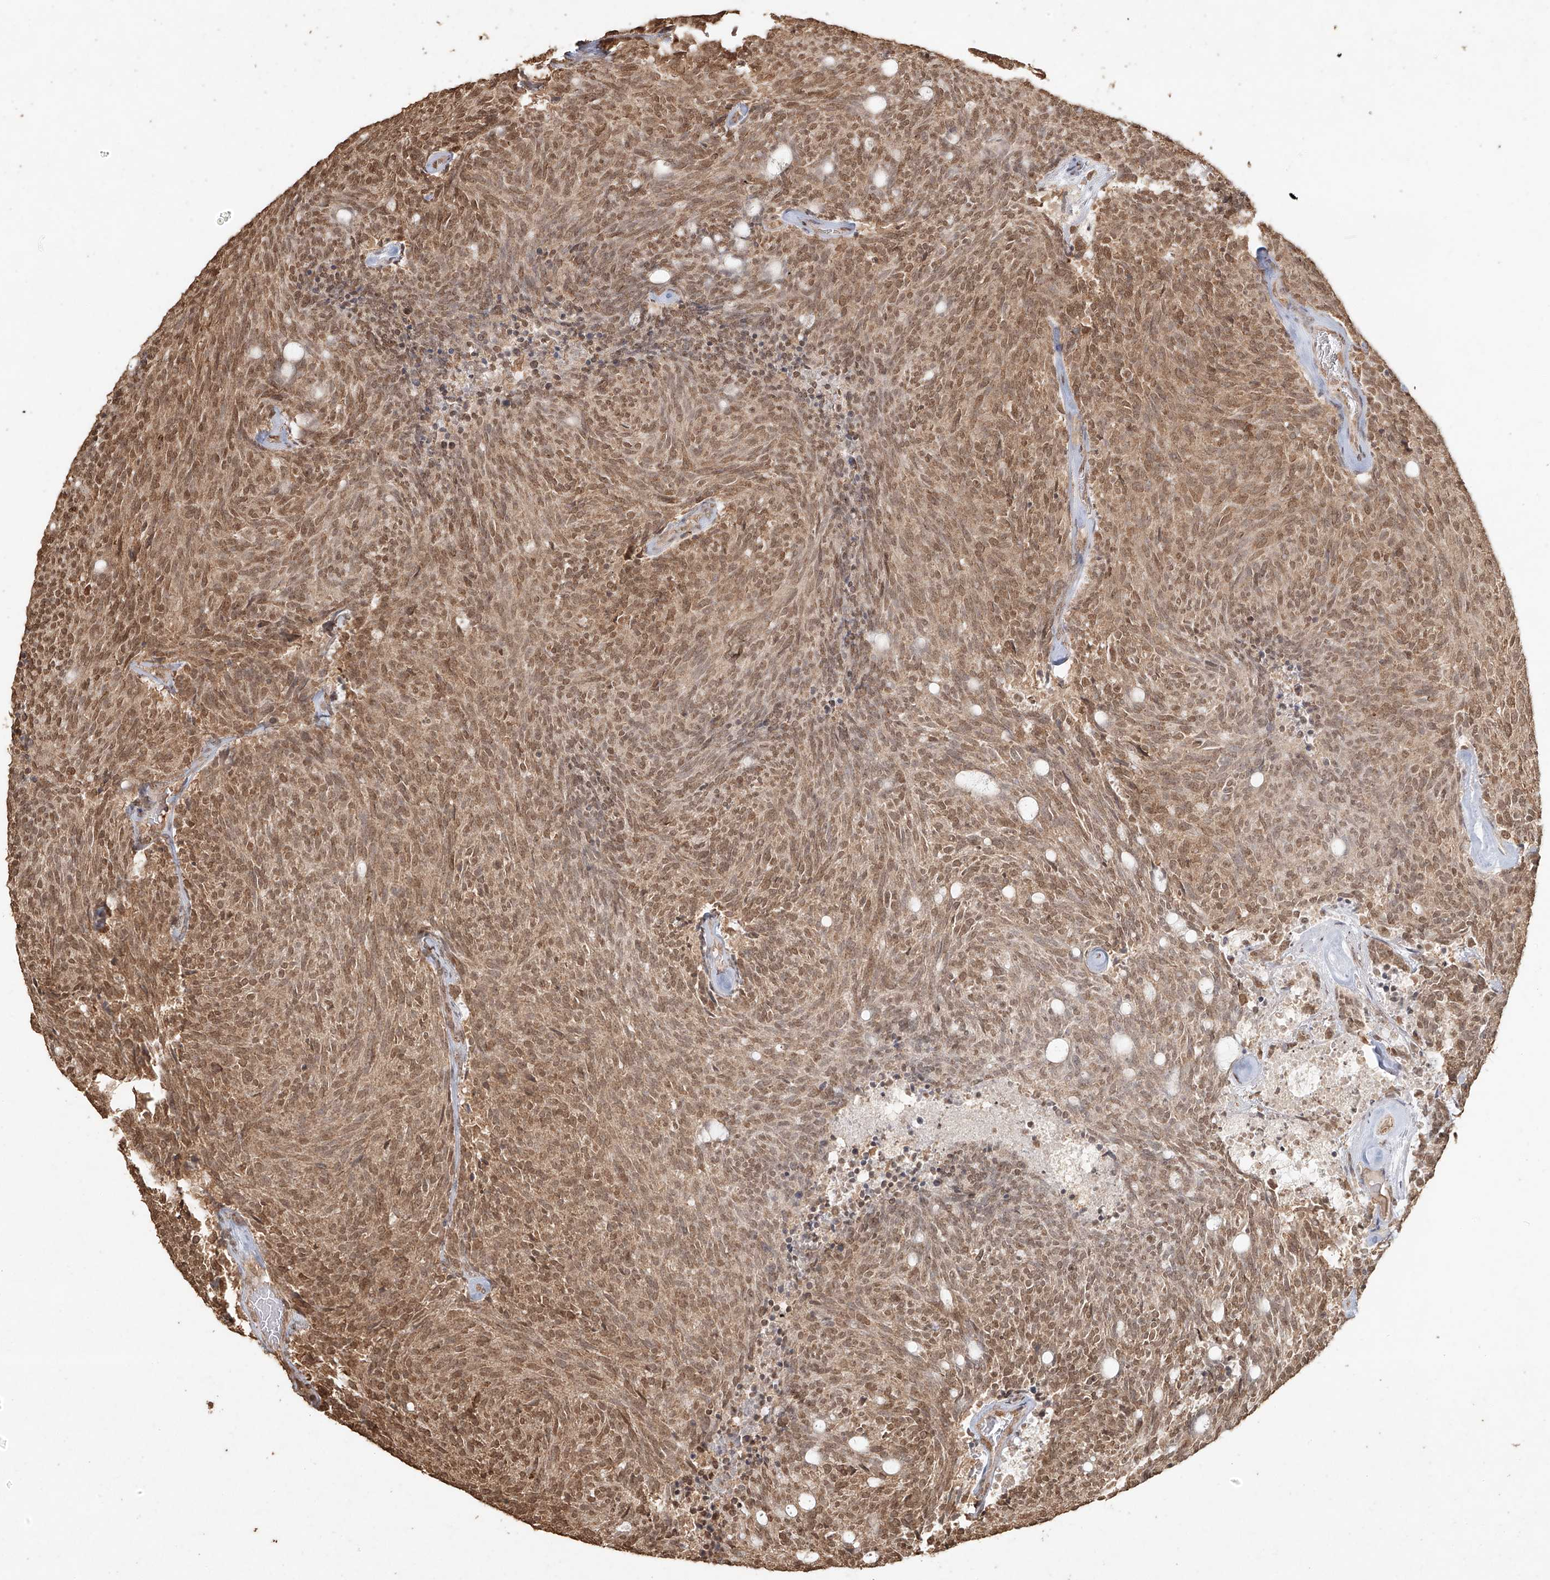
{"staining": {"intensity": "moderate", "quantity": ">75%", "location": "cytoplasmic/membranous,nuclear"}, "tissue": "carcinoid", "cell_type": "Tumor cells", "image_type": "cancer", "snomed": [{"axis": "morphology", "description": "Carcinoid, malignant, NOS"}, {"axis": "topography", "description": "Pancreas"}], "caption": "Immunohistochemistry (IHC) image of neoplastic tissue: malignant carcinoid stained using IHC shows medium levels of moderate protein expression localized specifically in the cytoplasmic/membranous and nuclear of tumor cells, appearing as a cytoplasmic/membranous and nuclear brown color.", "gene": "TIGAR", "patient": {"sex": "female", "age": 54}}